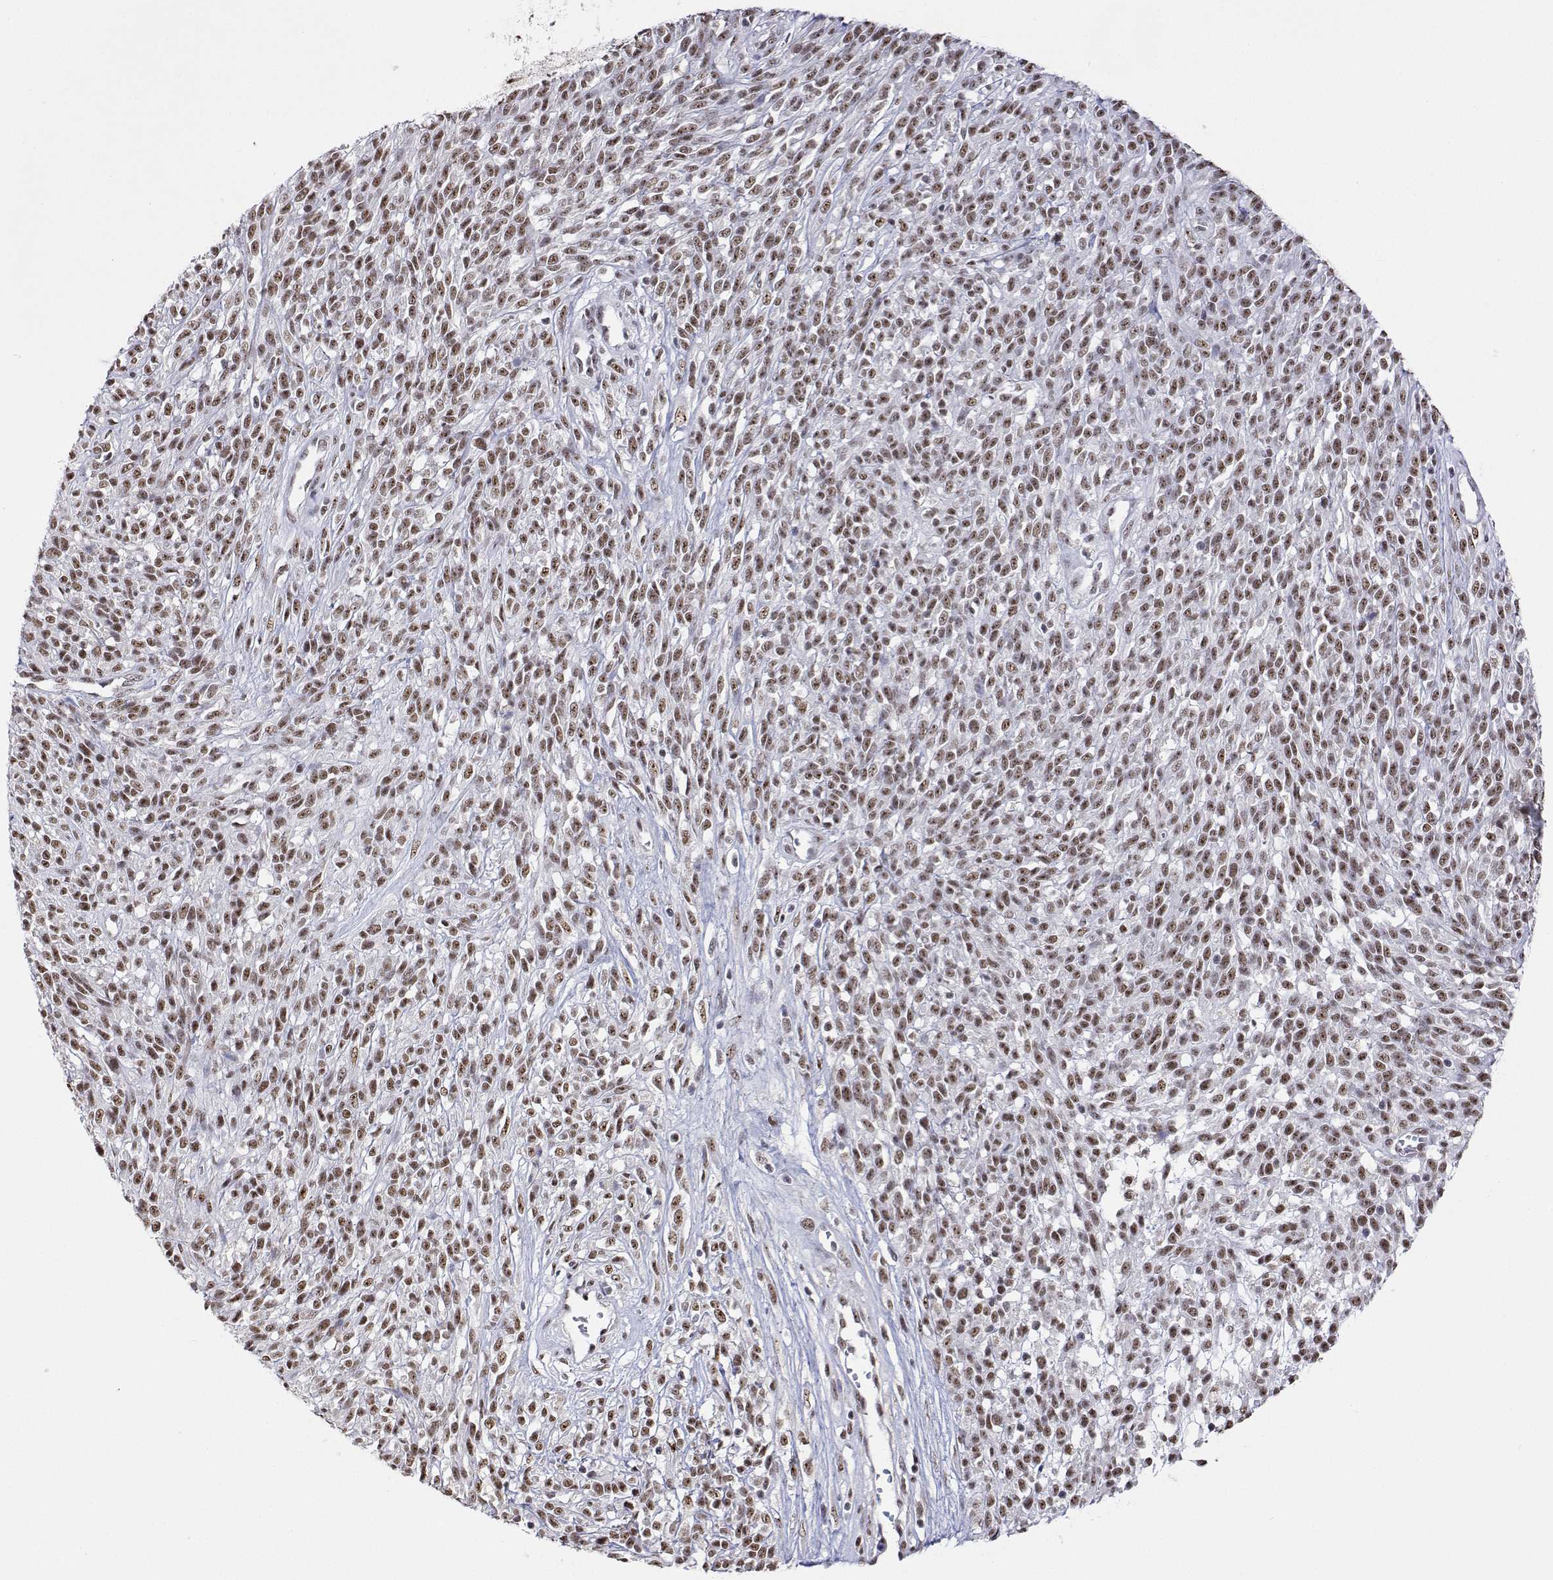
{"staining": {"intensity": "moderate", "quantity": ">75%", "location": "nuclear"}, "tissue": "melanoma", "cell_type": "Tumor cells", "image_type": "cancer", "snomed": [{"axis": "morphology", "description": "Malignant melanoma, NOS"}, {"axis": "topography", "description": "Skin"}, {"axis": "topography", "description": "Skin of trunk"}], "caption": "Immunohistochemistry photomicrograph of neoplastic tissue: melanoma stained using immunohistochemistry (IHC) shows medium levels of moderate protein expression localized specifically in the nuclear of tumor cells, appearing as a nuclear brown color.", "gene": "ADAR", "patient": {"sex": "male", "age": 74}}